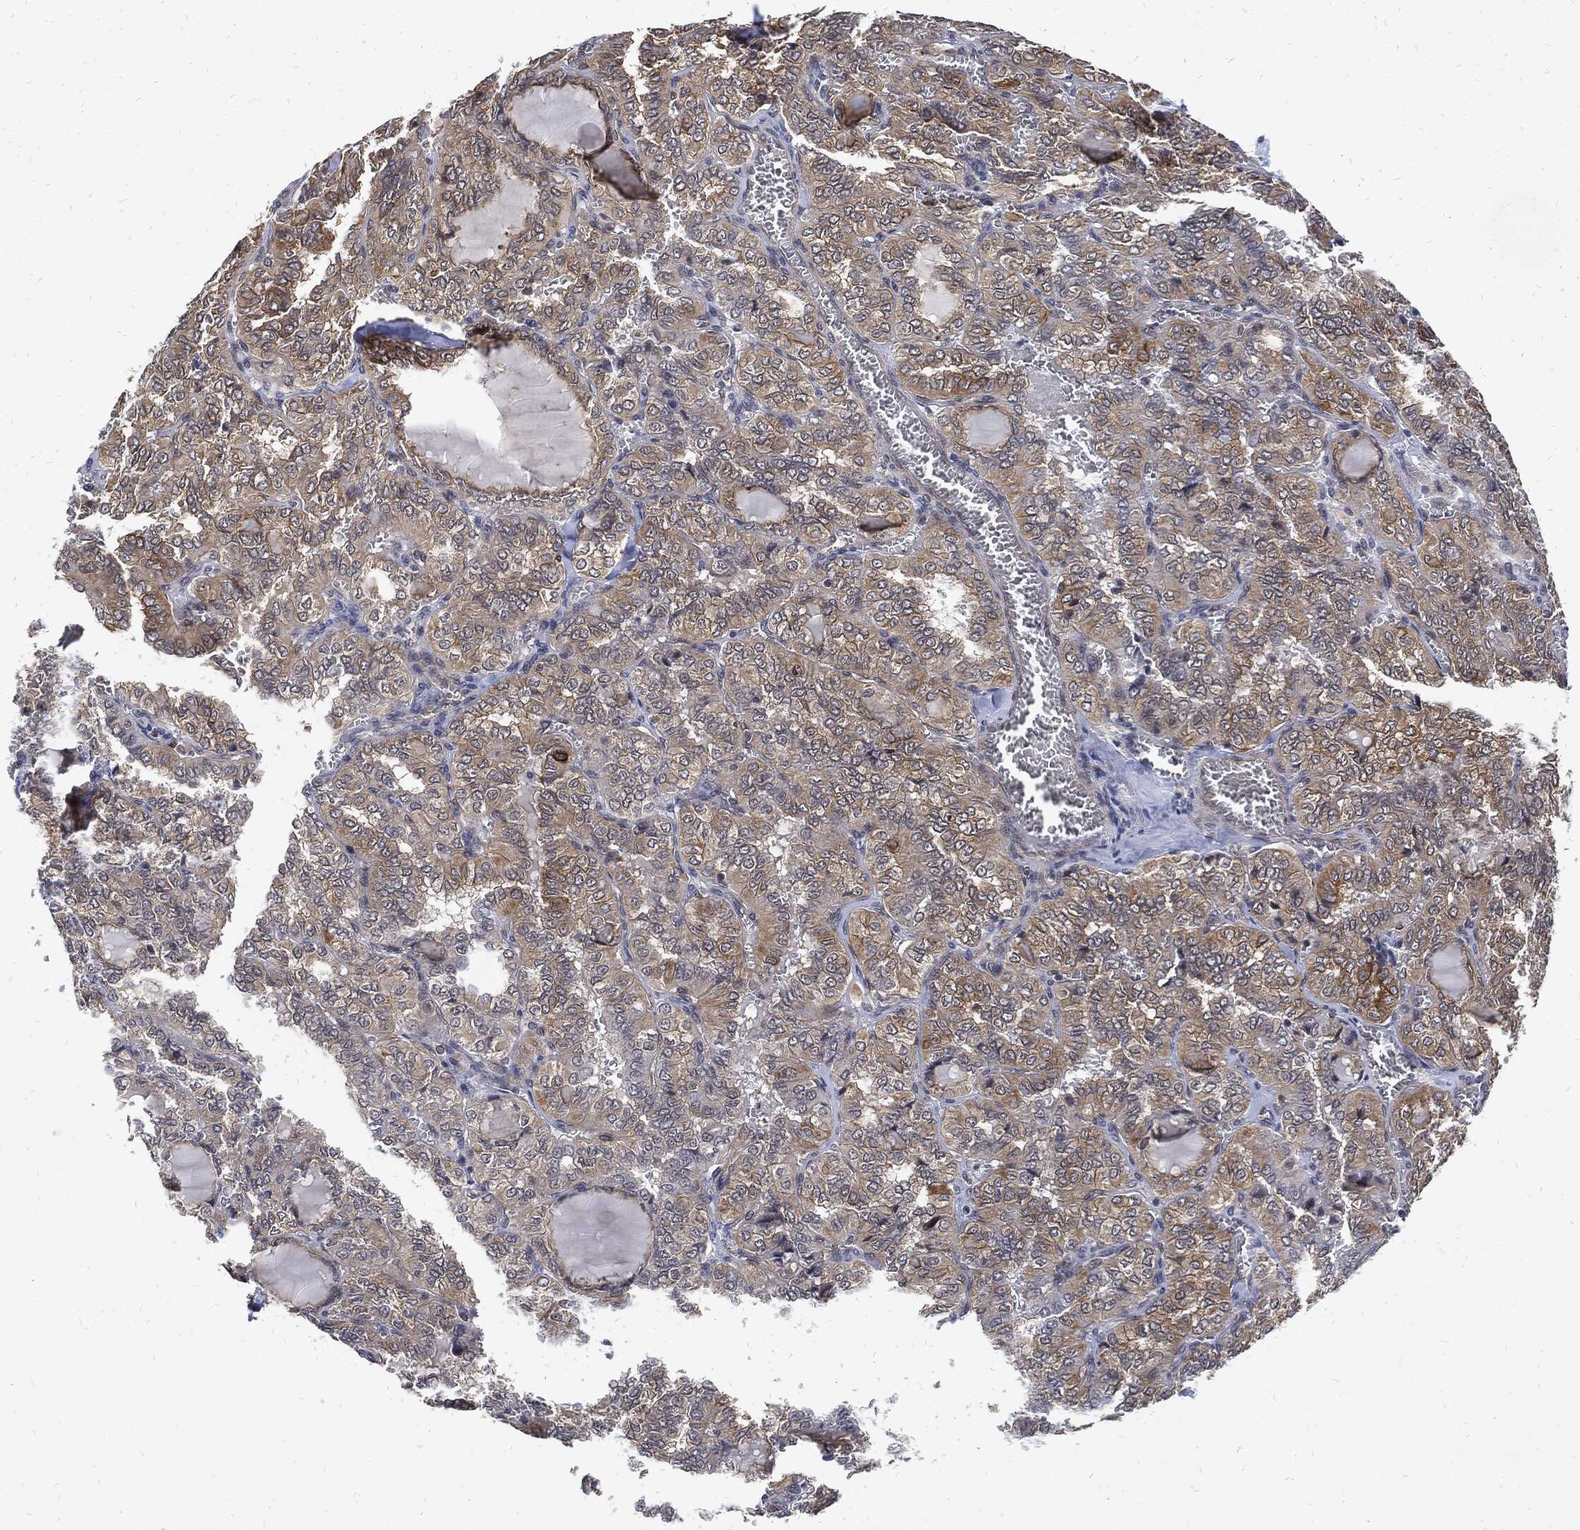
{"staining": {"intensity": "strong", "quantity": "<25%", "location": "cytoplasmic/membranous"}, "tissue": "thyroid cancer", "cell_type": "Tumor cells", "image_type": "cancer", "snomed": [{"axis": "morphology", "description": "Papillary adenocarcinoma, NOS"}, {"axis": "topography", "description": "Thyroid gland"}], "caption": "Approximately <25% of tumor cells in human thyroid cancer (papillary adenocarcinoma) exhibit strong cytoplasmic/membranous protein positivity as visualized by brown immunohistochemical staining.", "gene": "DCTN1", "patient": {"sex": "female", "age": 41}}